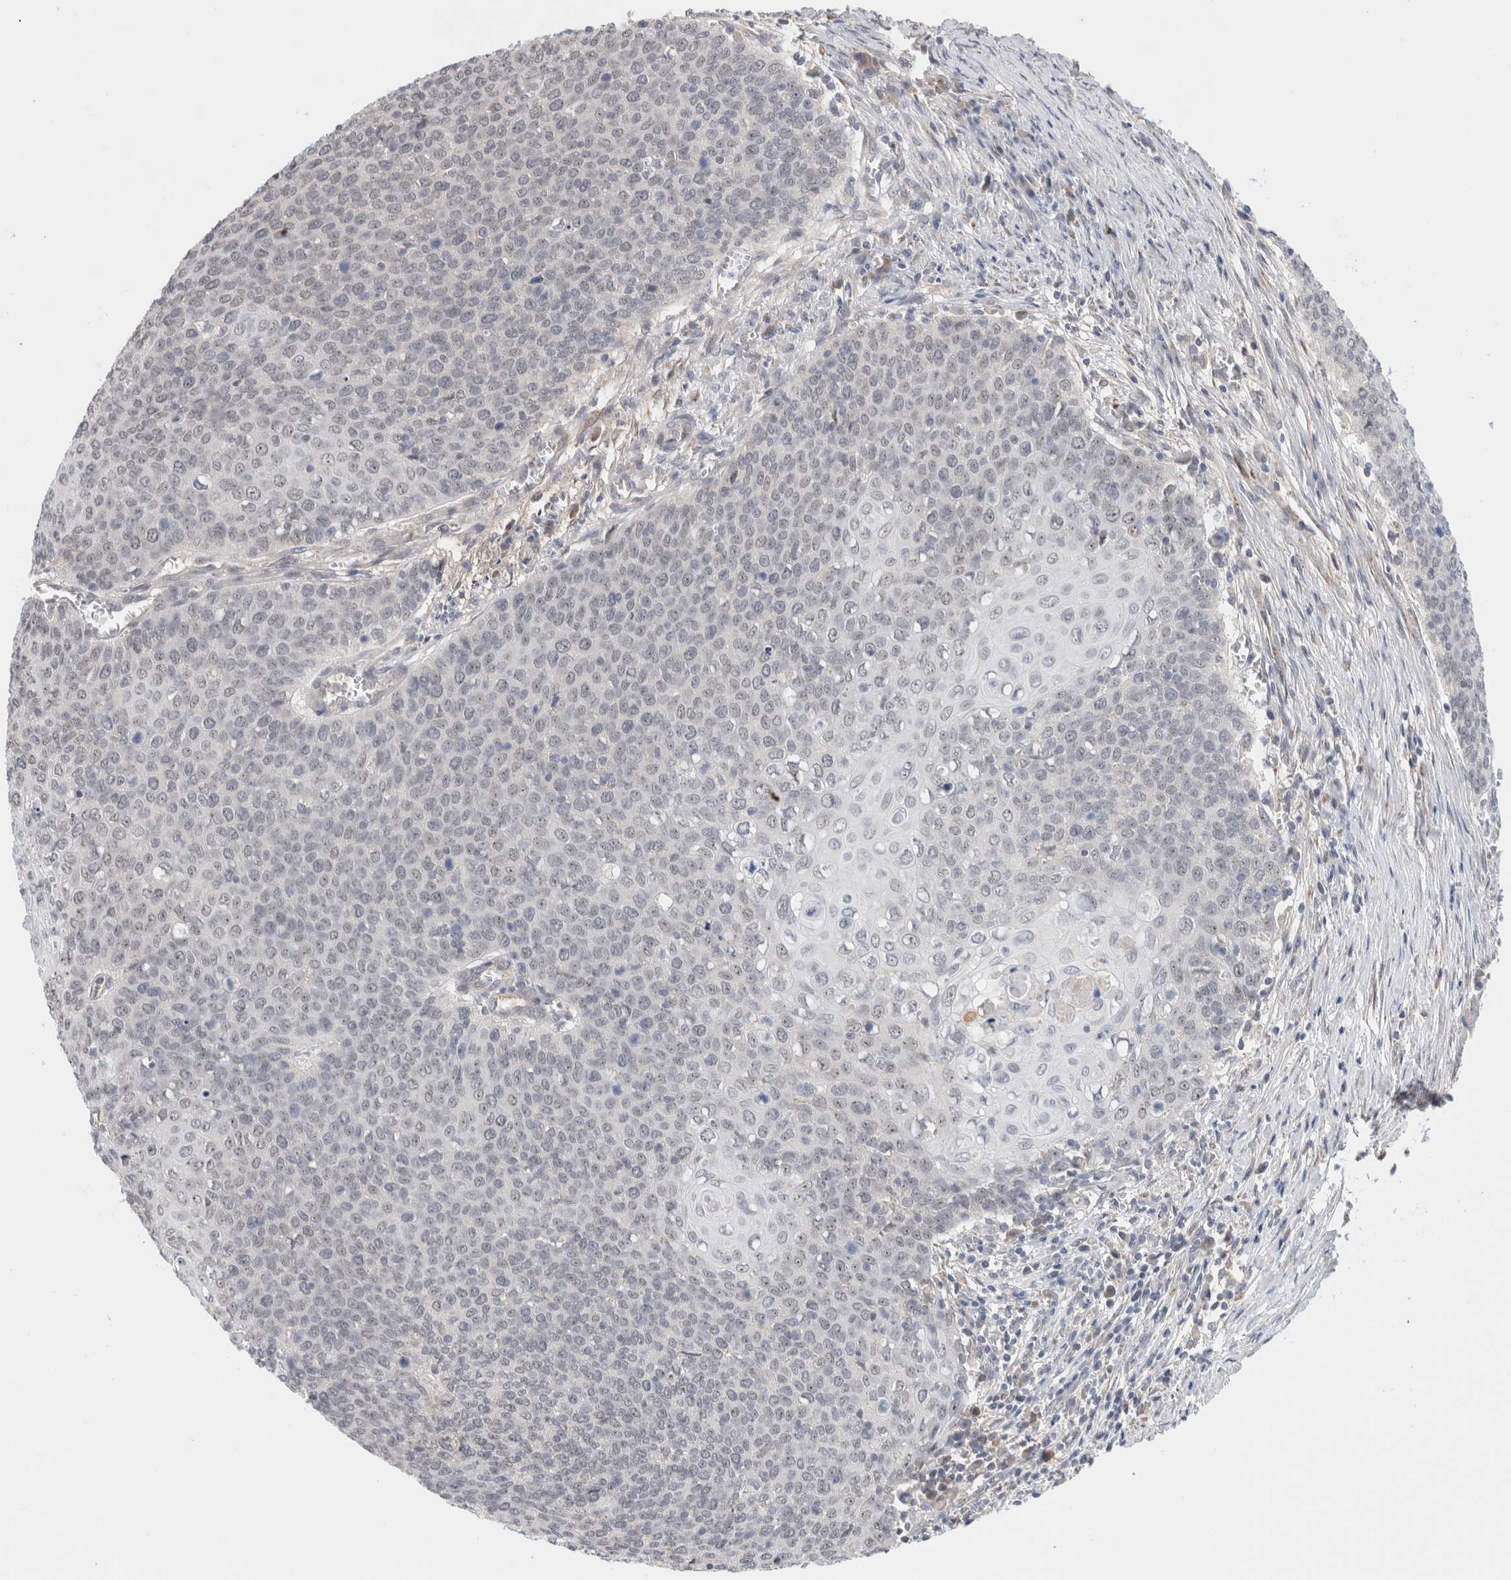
{"staining": {"intensity": "negative", "quantity": "none", "location": "none"}, "tissue": "cervical cancer", "cell_type": "Tumor cells", "image_type": "cancer", "snomed": [{"axis": "morphology", "description": "Squamous cell carcinoma, NOS"}, {"axis": "topography", "description": "Cervix"}], "caption": "High magnification brightfield microscopy of squamous cell carcinoma (cervical) stained with DAB (brown) and counterstained with hematoxylin (blue): tumor cells show no significant expression.", "gene": "HCN3", "patient": {"sex": "female", "age": 39}}